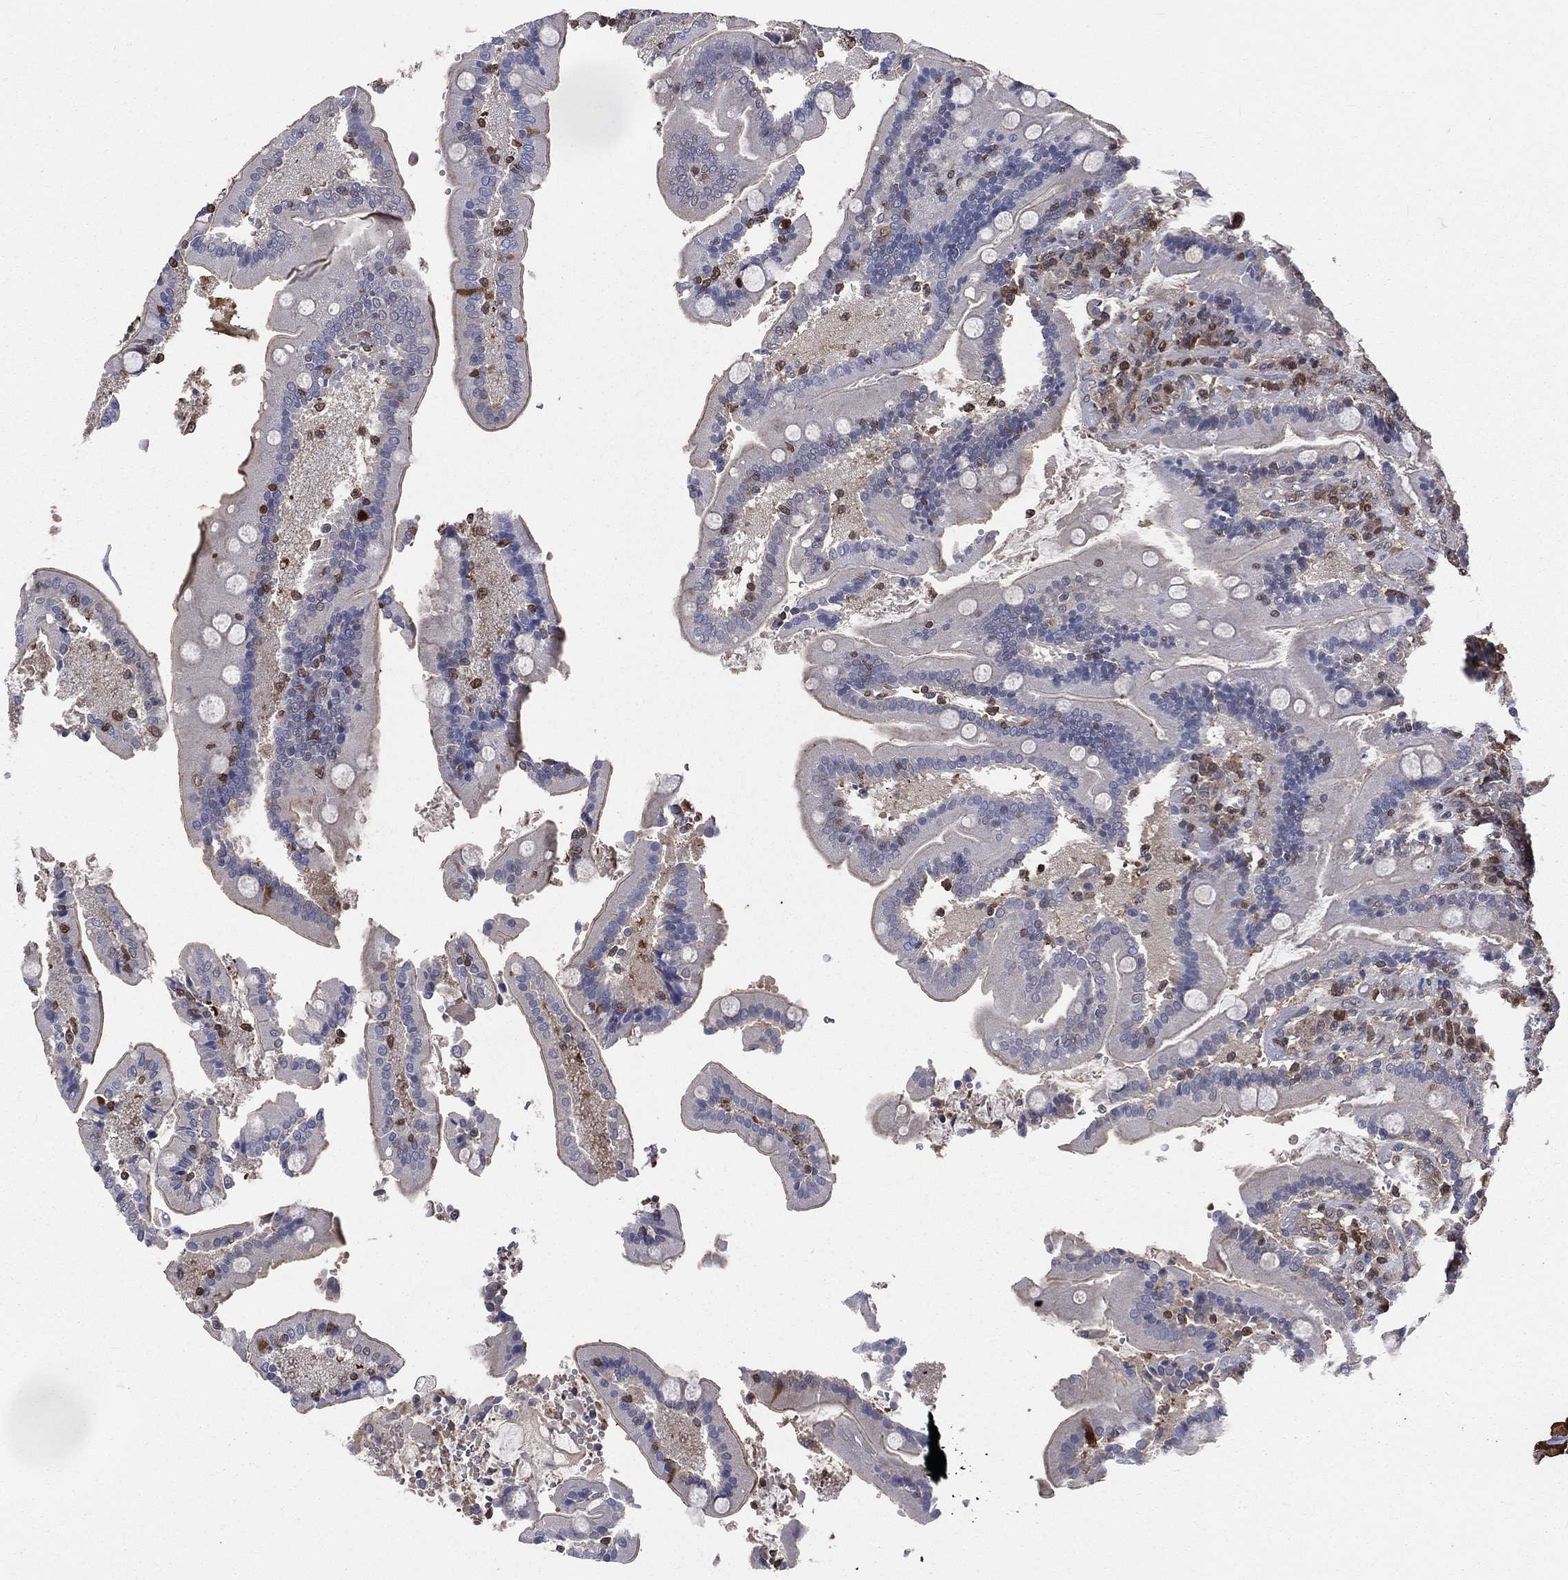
{"staining": {"intensity": "weak", "quantity": "25%-75%", "location": "cytoplasmic/membranous"}, "tissue": "duodenum", "cell_type": "Glandular cells", "image_type": "normal", "snomed": [{"axis": "morphology", "description": "Normal tissue, NOS"}, {"axis": "topography", "description": "Duodenum"}], "caption": "Brown immunohistochemical staining in benign human duodenum demonstrates weak cytoplasmic/membranous expression in approximately 25%-75% of glandular cells. (DAB (3,3'-diaminobenzidine) IHC with brightfield microscopy, high magnification).", "gene": "TBC1D2", "patient": {"sex": "female", "age": 62}}